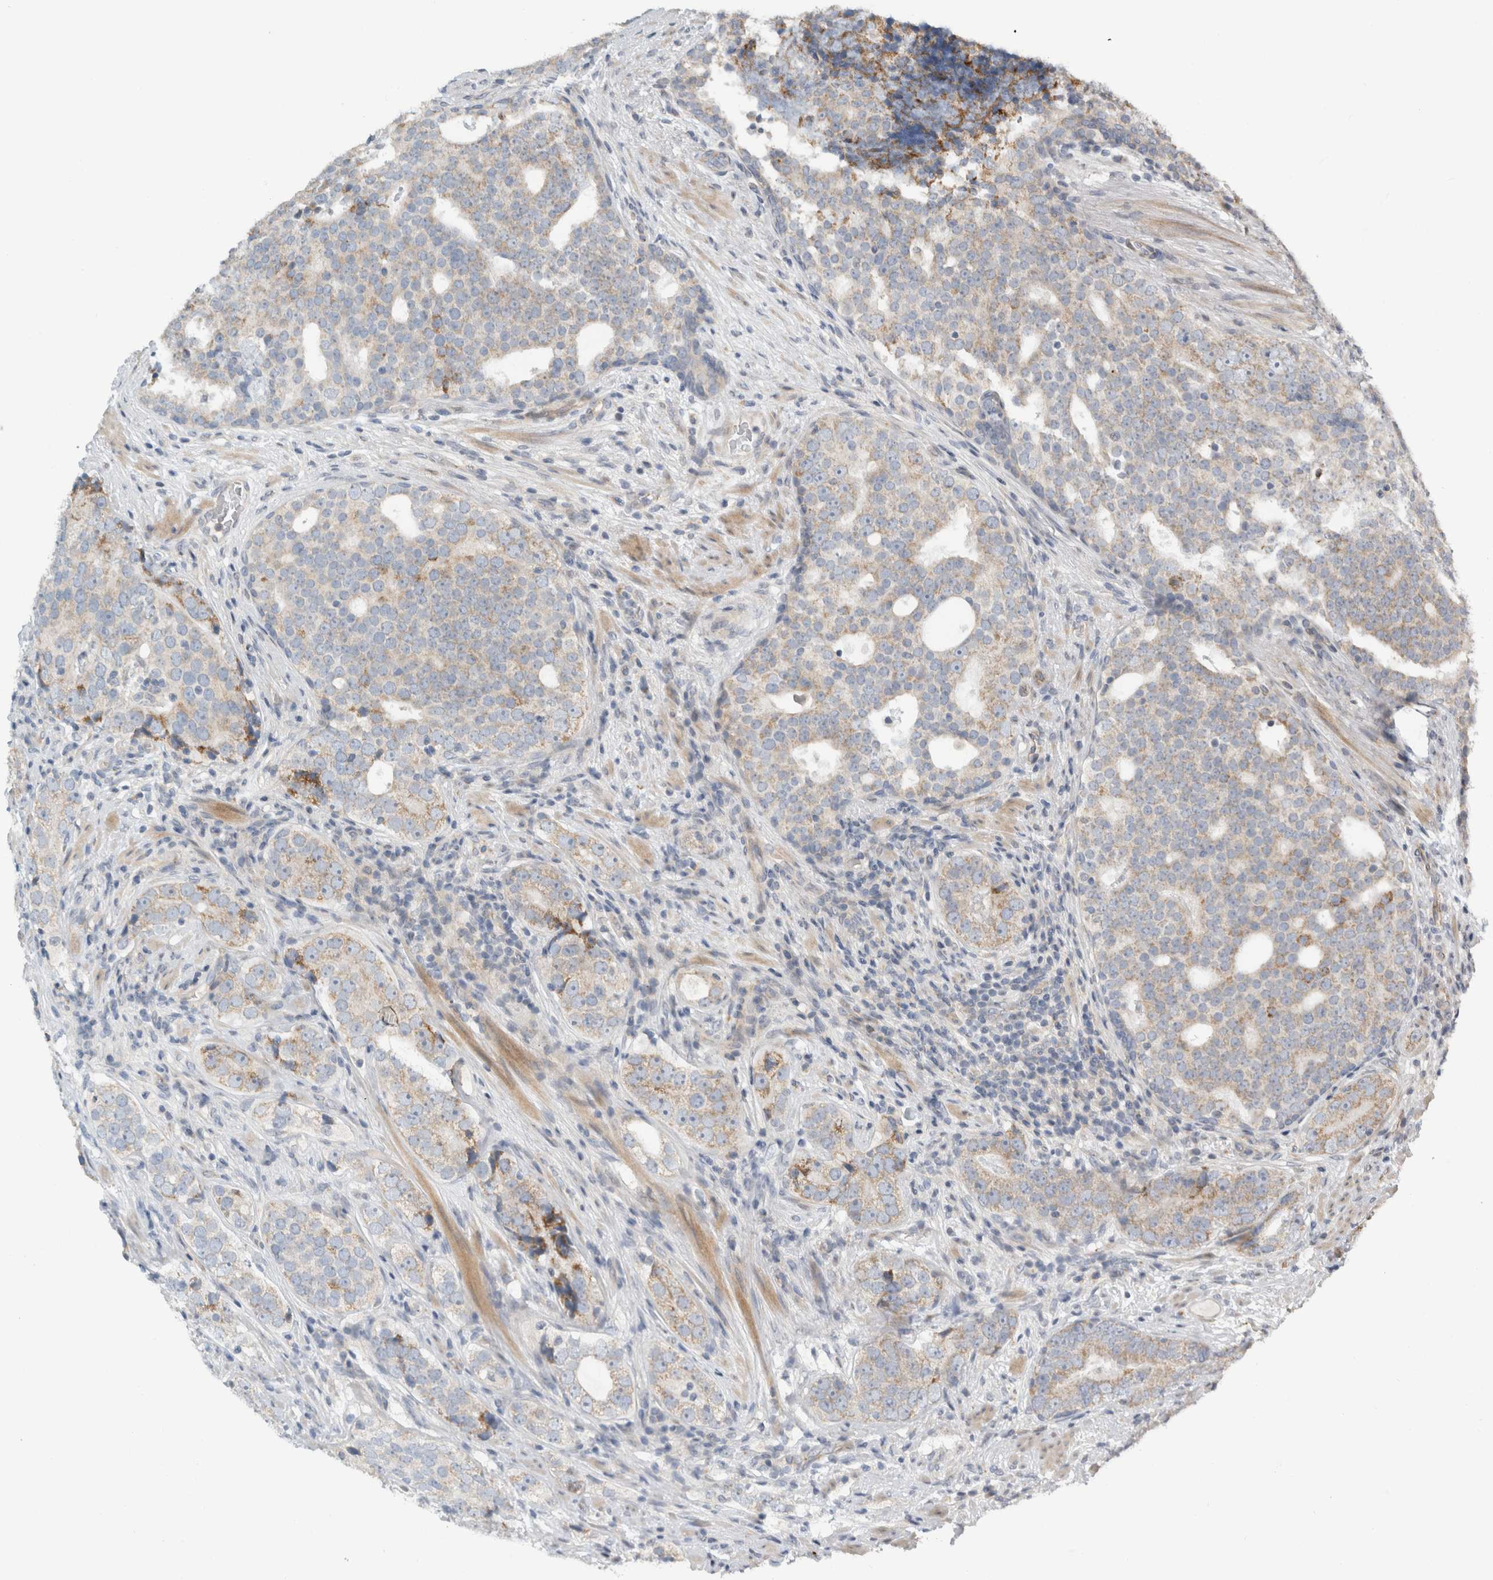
{"staining": {"intensity": "moderate", "quantity": ">75%", "location": "cytoplasmic/membranous"}, "tissue": "prostate cancer", "cell_type": "Tumor cells", "image_type": "cancer", "snomed": [{"axis": "morphology", "description": "Adenocarcinoma, High grade"}, {"axis": "topography", "description": "Prostate"}], "caption": "Prostate cancer (adenocarcinoma (high-grade)) stained with a protein marker demonstrates moderate staining in tumor cells.", "gene": "KPNA5", "patient": {"sex": "male", "age": 56}}